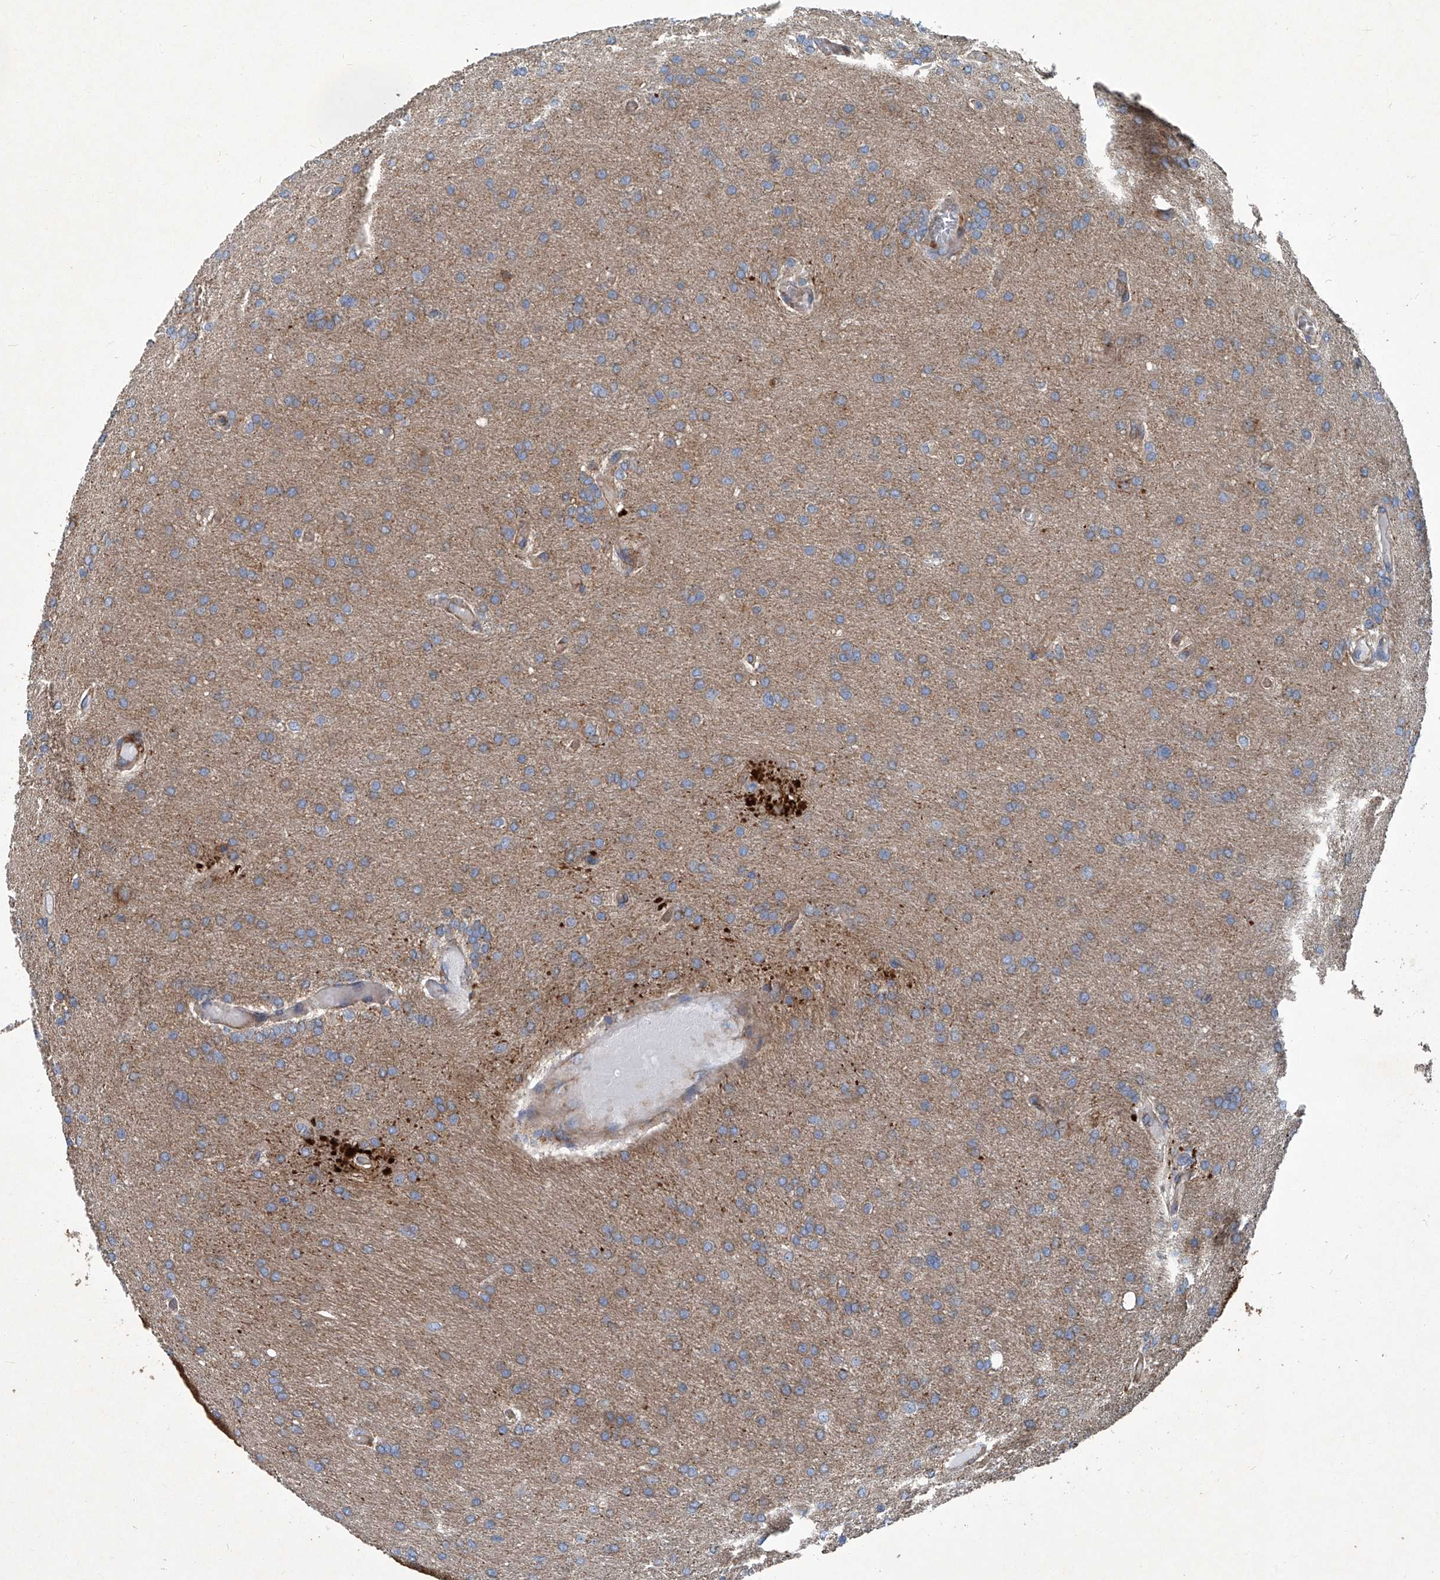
{"staining": {"intensity": "weak", "quantity": "25%-75%", "location": "cytoplasmic/membranous"}, "tissue": "glioma", "cell_type": "Tumor cells", "image_type": "cancer", "snomed": [{"axis": "morphology", "description": "Glioma, malignant, High grade"}, {"axis": "topography", "description": "Cerebral cortex"}], "caption": "Immunohistochemistry (IHC) image of neoplastic tissue: malignant high-grade glioma stained using immunohistochemistry displays low levels of weak protein expression localized specifically in the cytoplasmic/membranous of tumor cells, appearing as a cytoplasmic/membranous brown color.", "gene": "PIGH", "patient": {"sex": "female", "age": 36}}